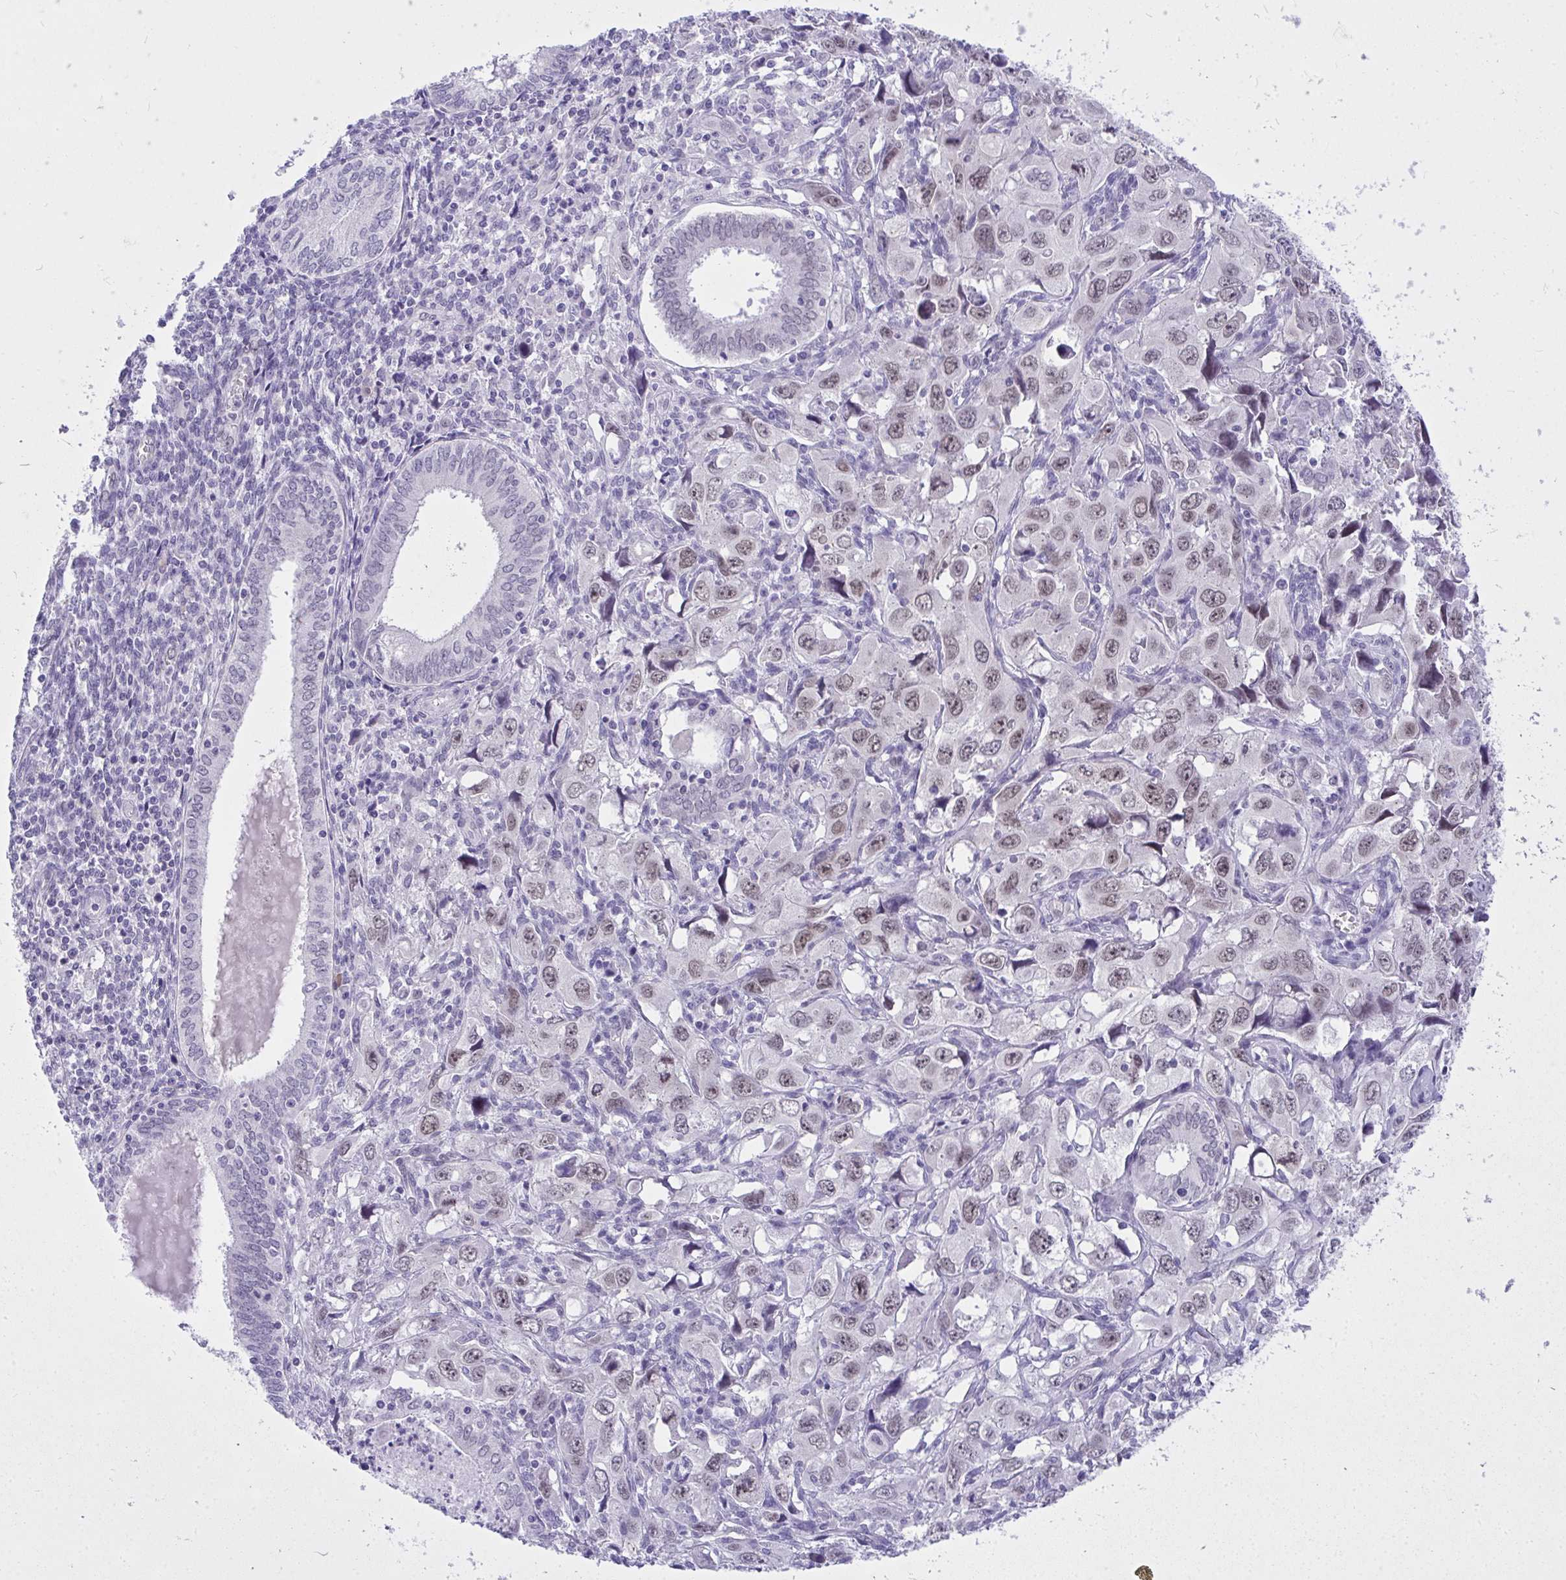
{"staining": {"intensity": "weak", "quantity": "<25%", "location": "nuclear"}, "tissue": "endometrial cancer", "cell_type": "Tumor cells", "image_type": "cancer", "snomed": [{"axis": "morphology", "description": "Adenocarcinoma, NOS"}, {"axis": "topography", "description": "Uterus"}], "caption": "A high-resolution photomicrograph shows IHC staining of endometrial cancer (adenocarcinoma), which reveals no significant positivity in tumor cells. (DAB (3,3'-diaminobenzidine) IHC visualized using brightfield microscopy, high magnification).", "gene": "TEAD4", "patient": {"sex": "female", "age": 62}}